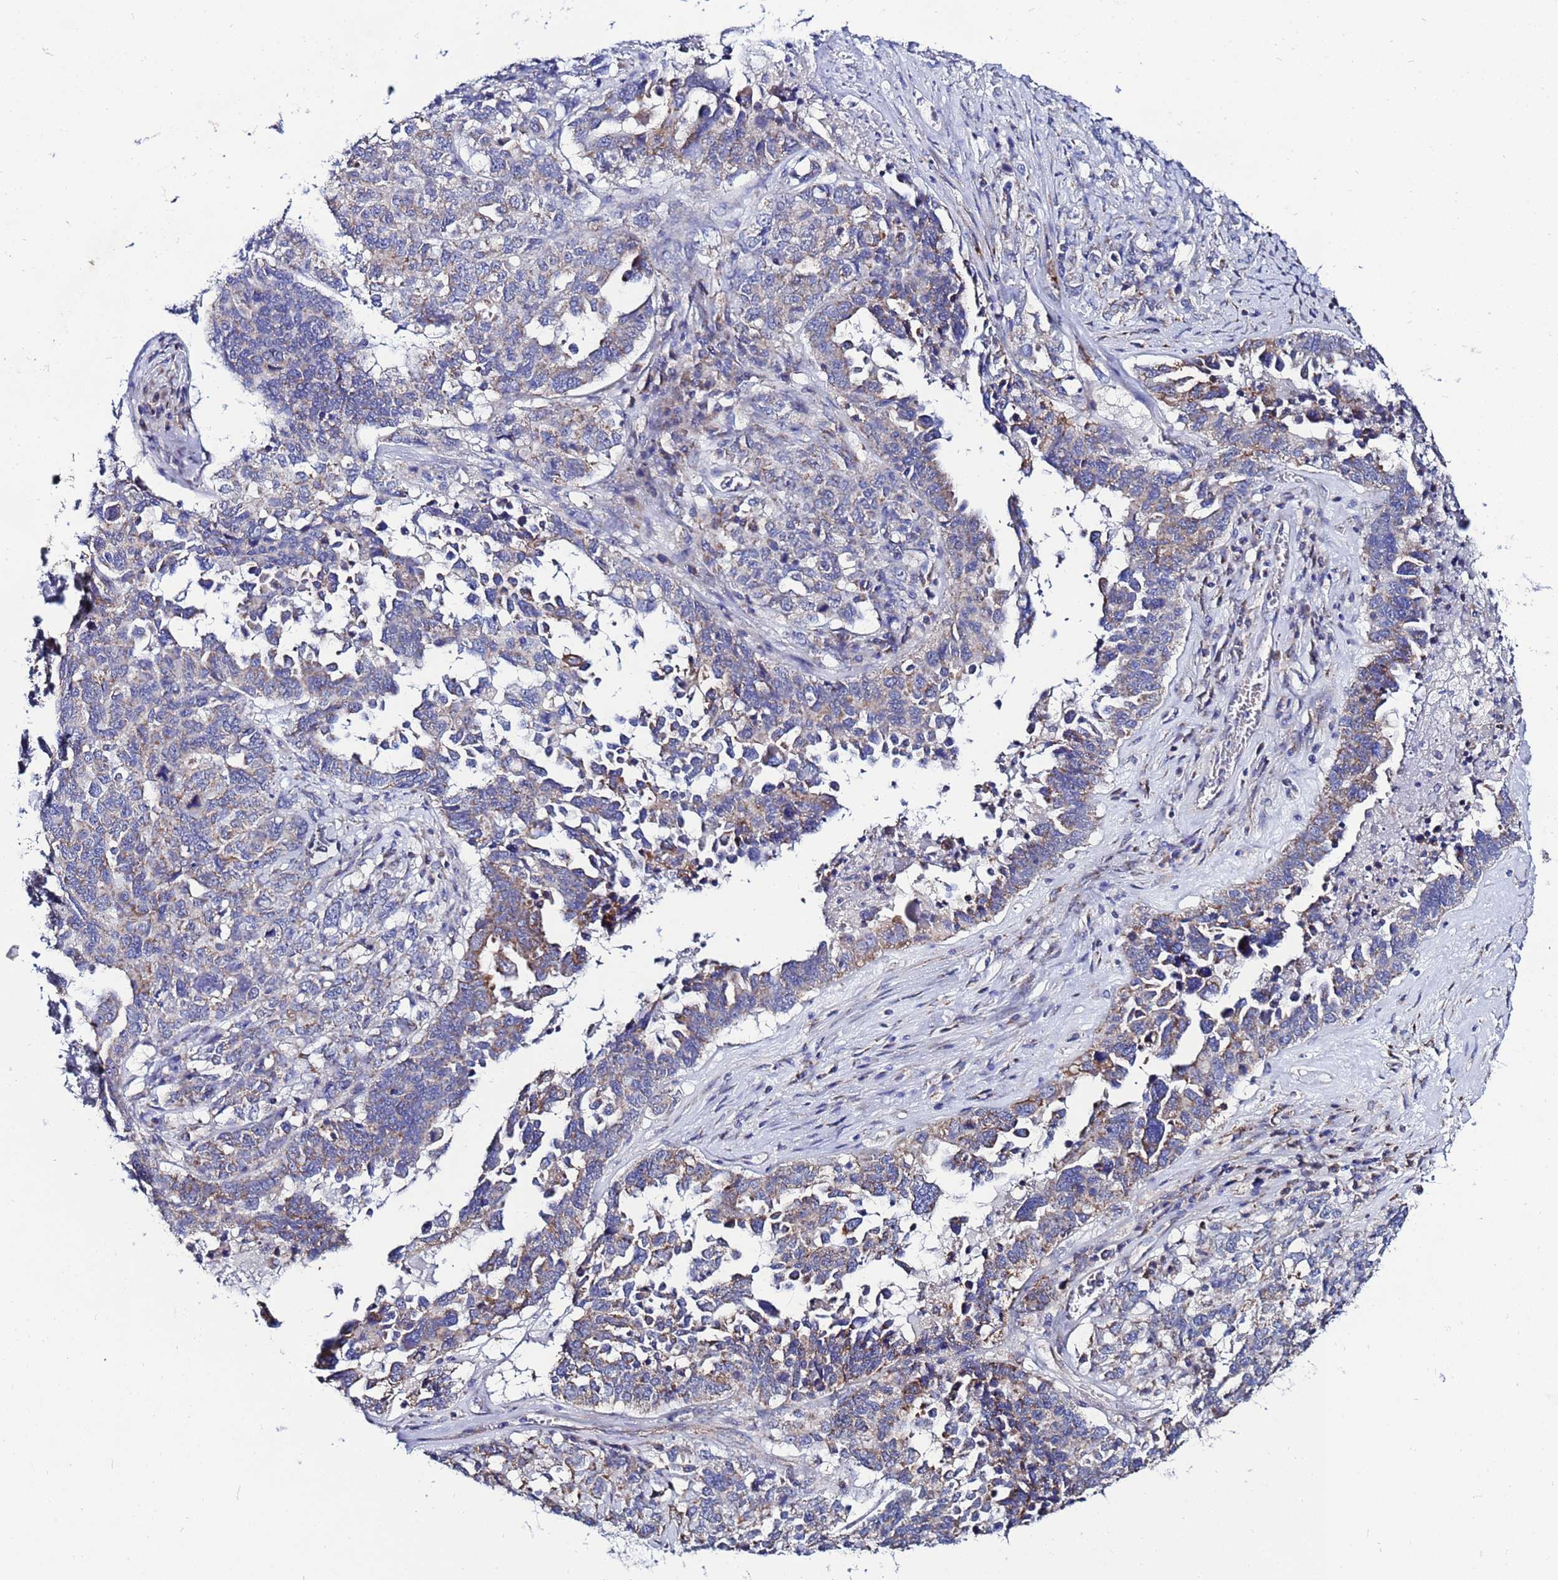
{"staining": {"intensity": "weak", "quantity": "25%-75%", "location": "cytoplasmic/membranous"}, "tissue": "ovarian cancer", "cell_type": "Tumor cells", "image_type": "cancer", "snomed": [{"axis": "morphology", "description": "Carcinoma, endometroid"}, {"axis": "topography", "description": "Ovary"}], "caption": "Ovarian cancer (endometroid carcinoma) was stained to show a protein in brown. There is low levels of weak cytoplasmic/membranous staining in about 25%-75% of tumor cells. The staining is performed using DAB (3,3'-diaminobenzidine) brown chromogen to label protein expression. The nuclei are counter-stained blue using hematoxylin.", "gene": "FAHD2A", "patient": {"sex": "female", "age": 62}}